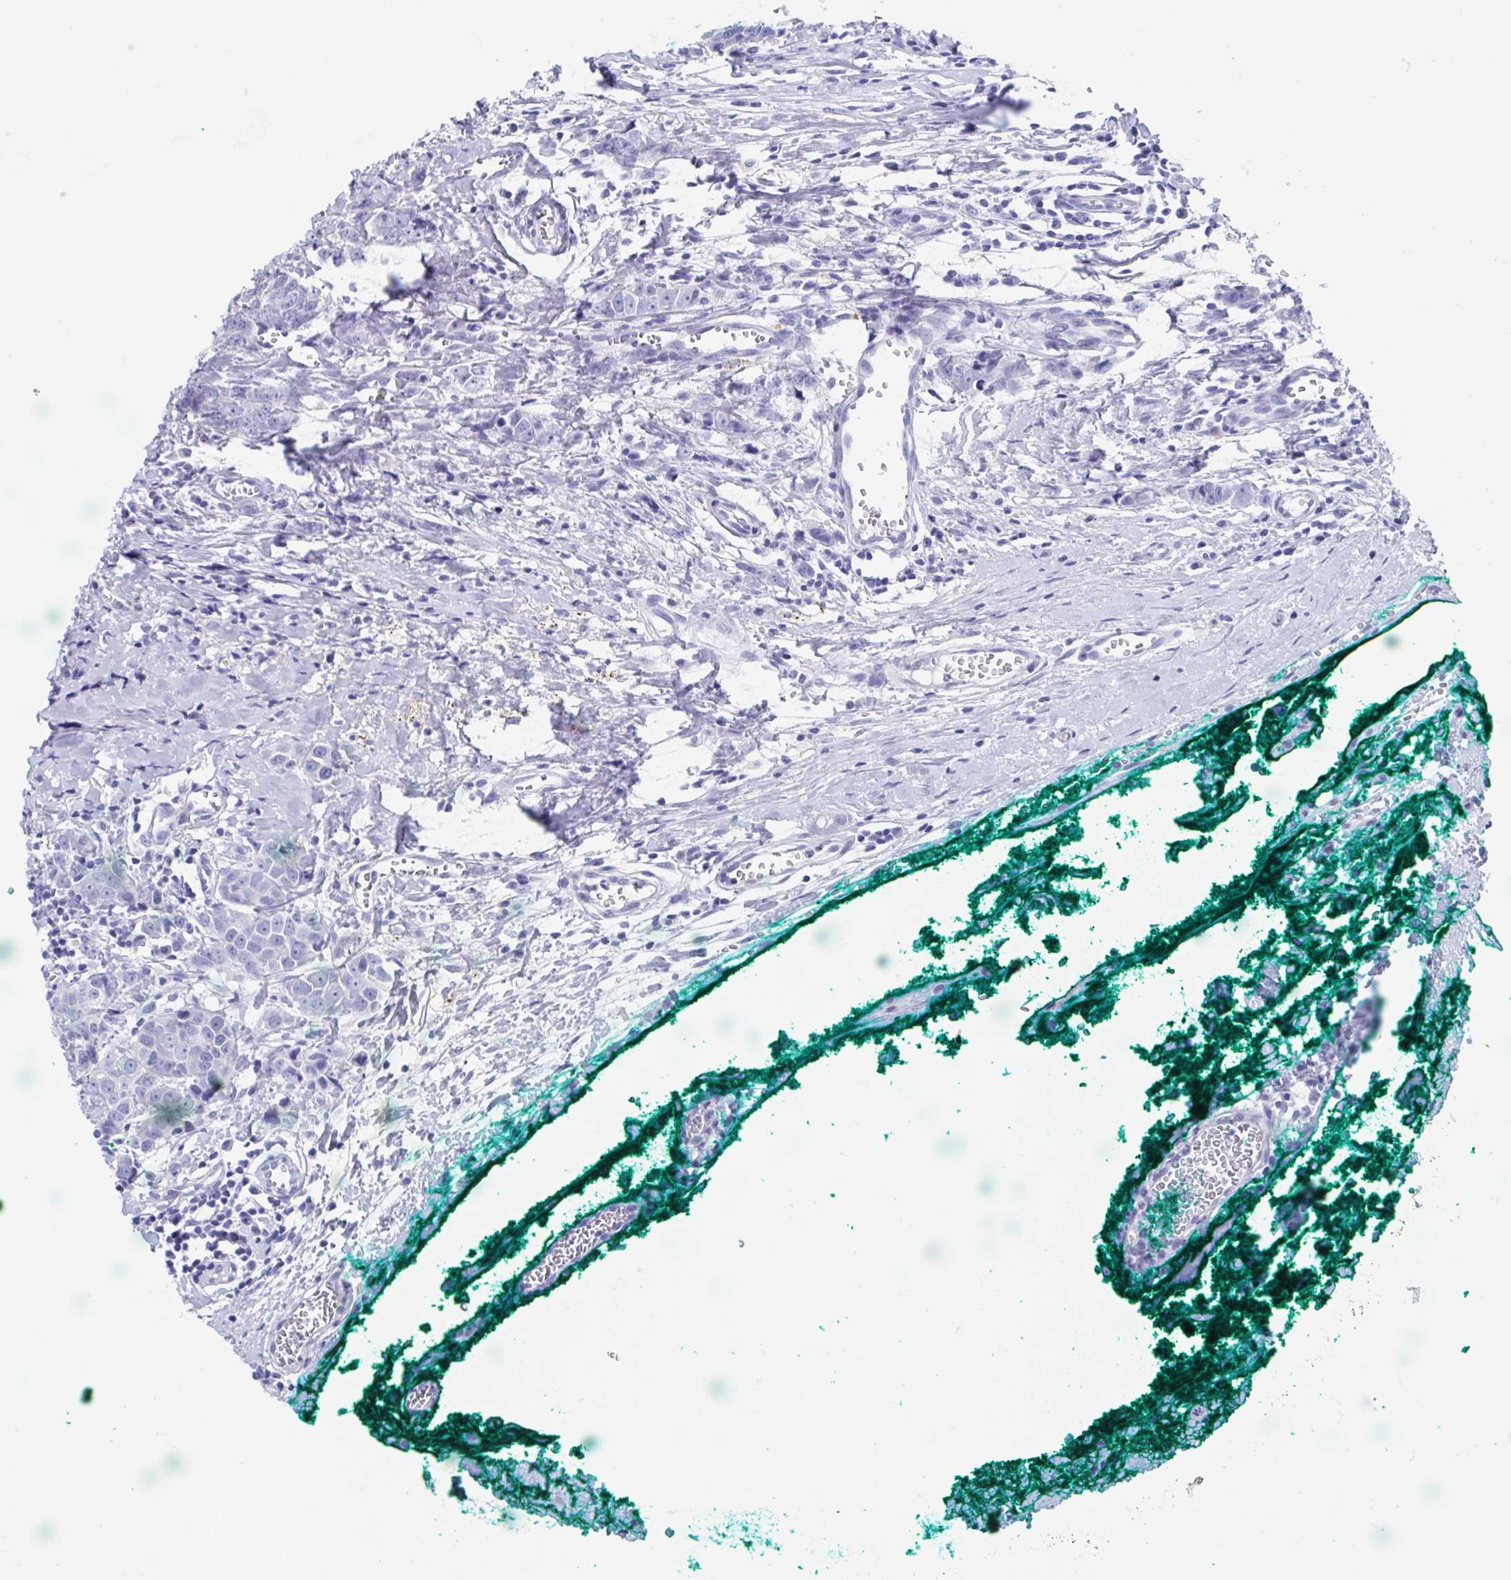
{"staining": {"intensity": "negative", "quantity": "none", "location": "none"}, "tissue": "breast cancer", "cell_type": "Tumor cells", "image_type": "cancer", "snomed": [{"axis": "morphology", "description": "Duct carcinoma"}, {"axis": "topography", "description": "Breast"}], "caption": "A histopathology image of human infiltrating ductal carcinoma (breast) is negative for staining in tumor cells.", "gene": "SHCBP1L", "patient": {"sex": "female", "age": 80}}